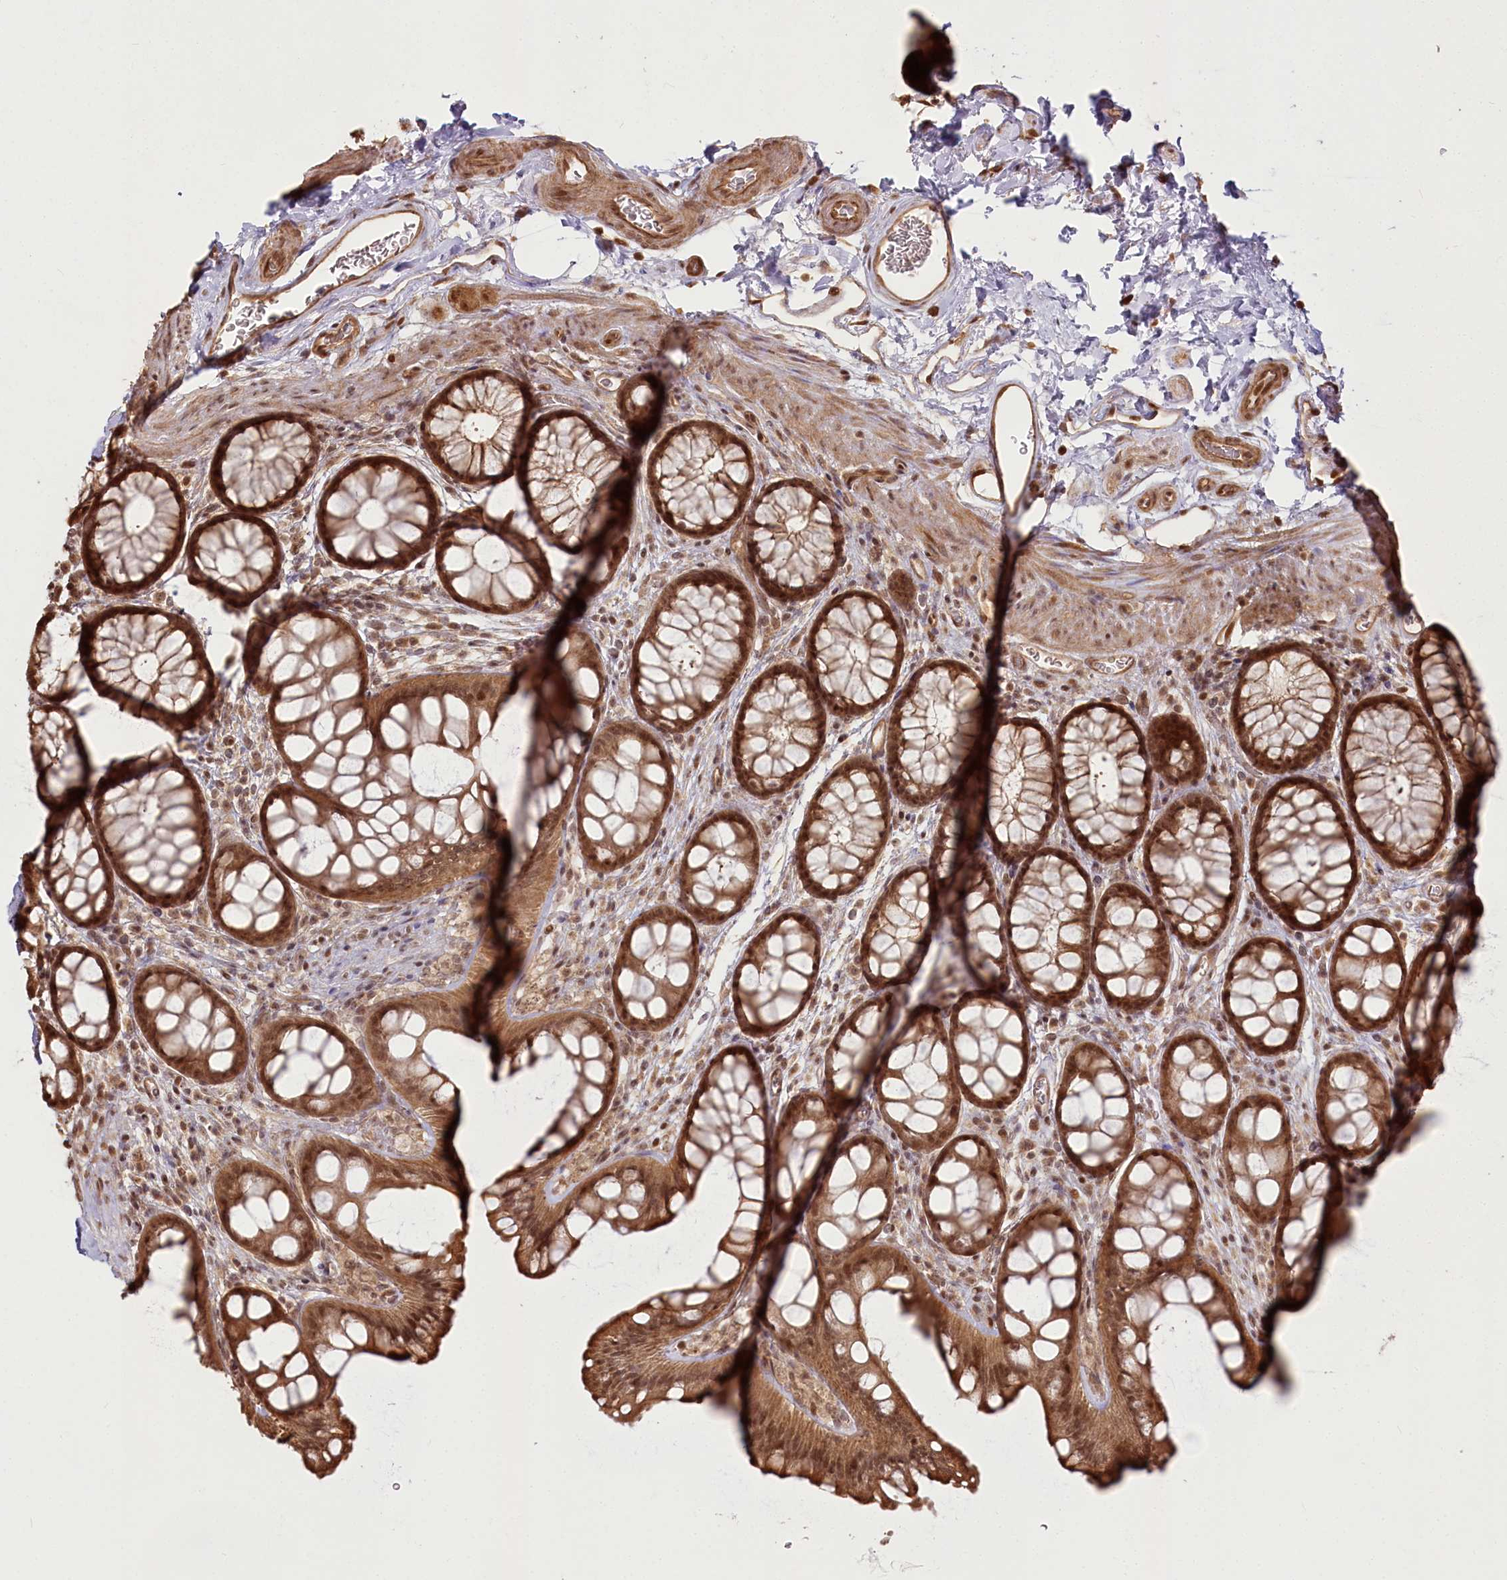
{"staining": {"intensity": "moderate", "quantity": ">75%", "location": "cytoplasmic/membranous"}, "tissue": "colon", "cell_type": "Endothelial cells", "image_type": "normal", "snomed": [{"axis": "morphology", "description": "Normal tissue, NOS"}, {"axis": "topography", "description": "Colon"}], "caption": "This histopathology image exhibits immunohistochemistry staining of unremarkable human colon, with medium moderate cytoplasmic/membranous positivity in approximately >75% of endothelial cells.", "gene": "R3HDM2", "patient": {"sex": "female", "age": 82}}